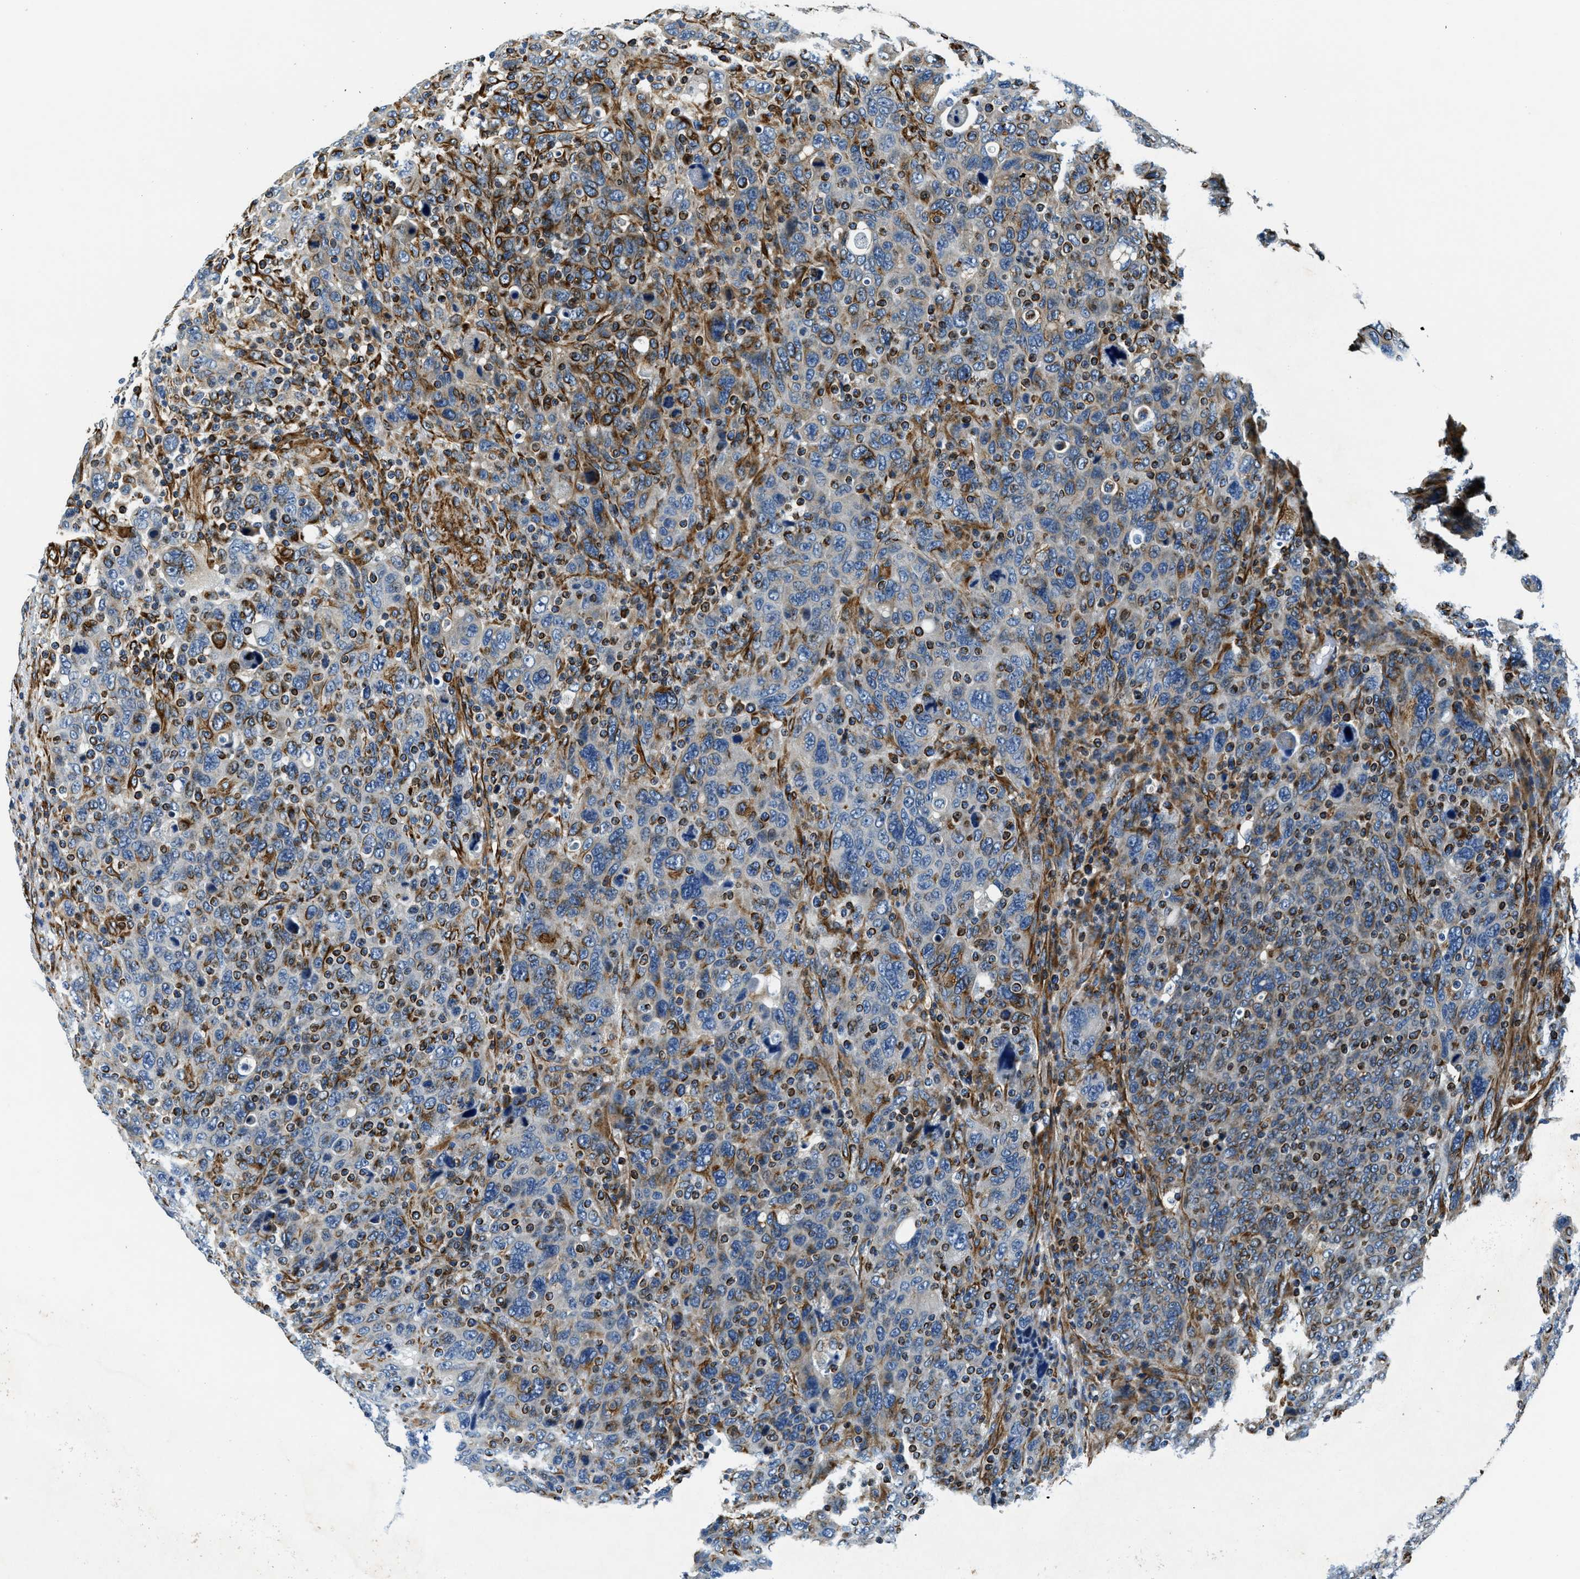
{"staining": {"intensity": "negative", "quantity": "none", "location": "none"}, "tissue": "breast cancer", "cell_type": "Tumor cells", "image_type": "cancer", "snomed": [{"axis": "morphology", "description": "Duct carcinoma"}, {"axis": "topography", "description": "Breast"}], "caption": "DAB immunohistochemical staining of breast infiltrating ductal carcinoma demonstrates no significant staining in tumor cells.", "gene": "GNS", "patient": {"sex": "female", "age": 37}}